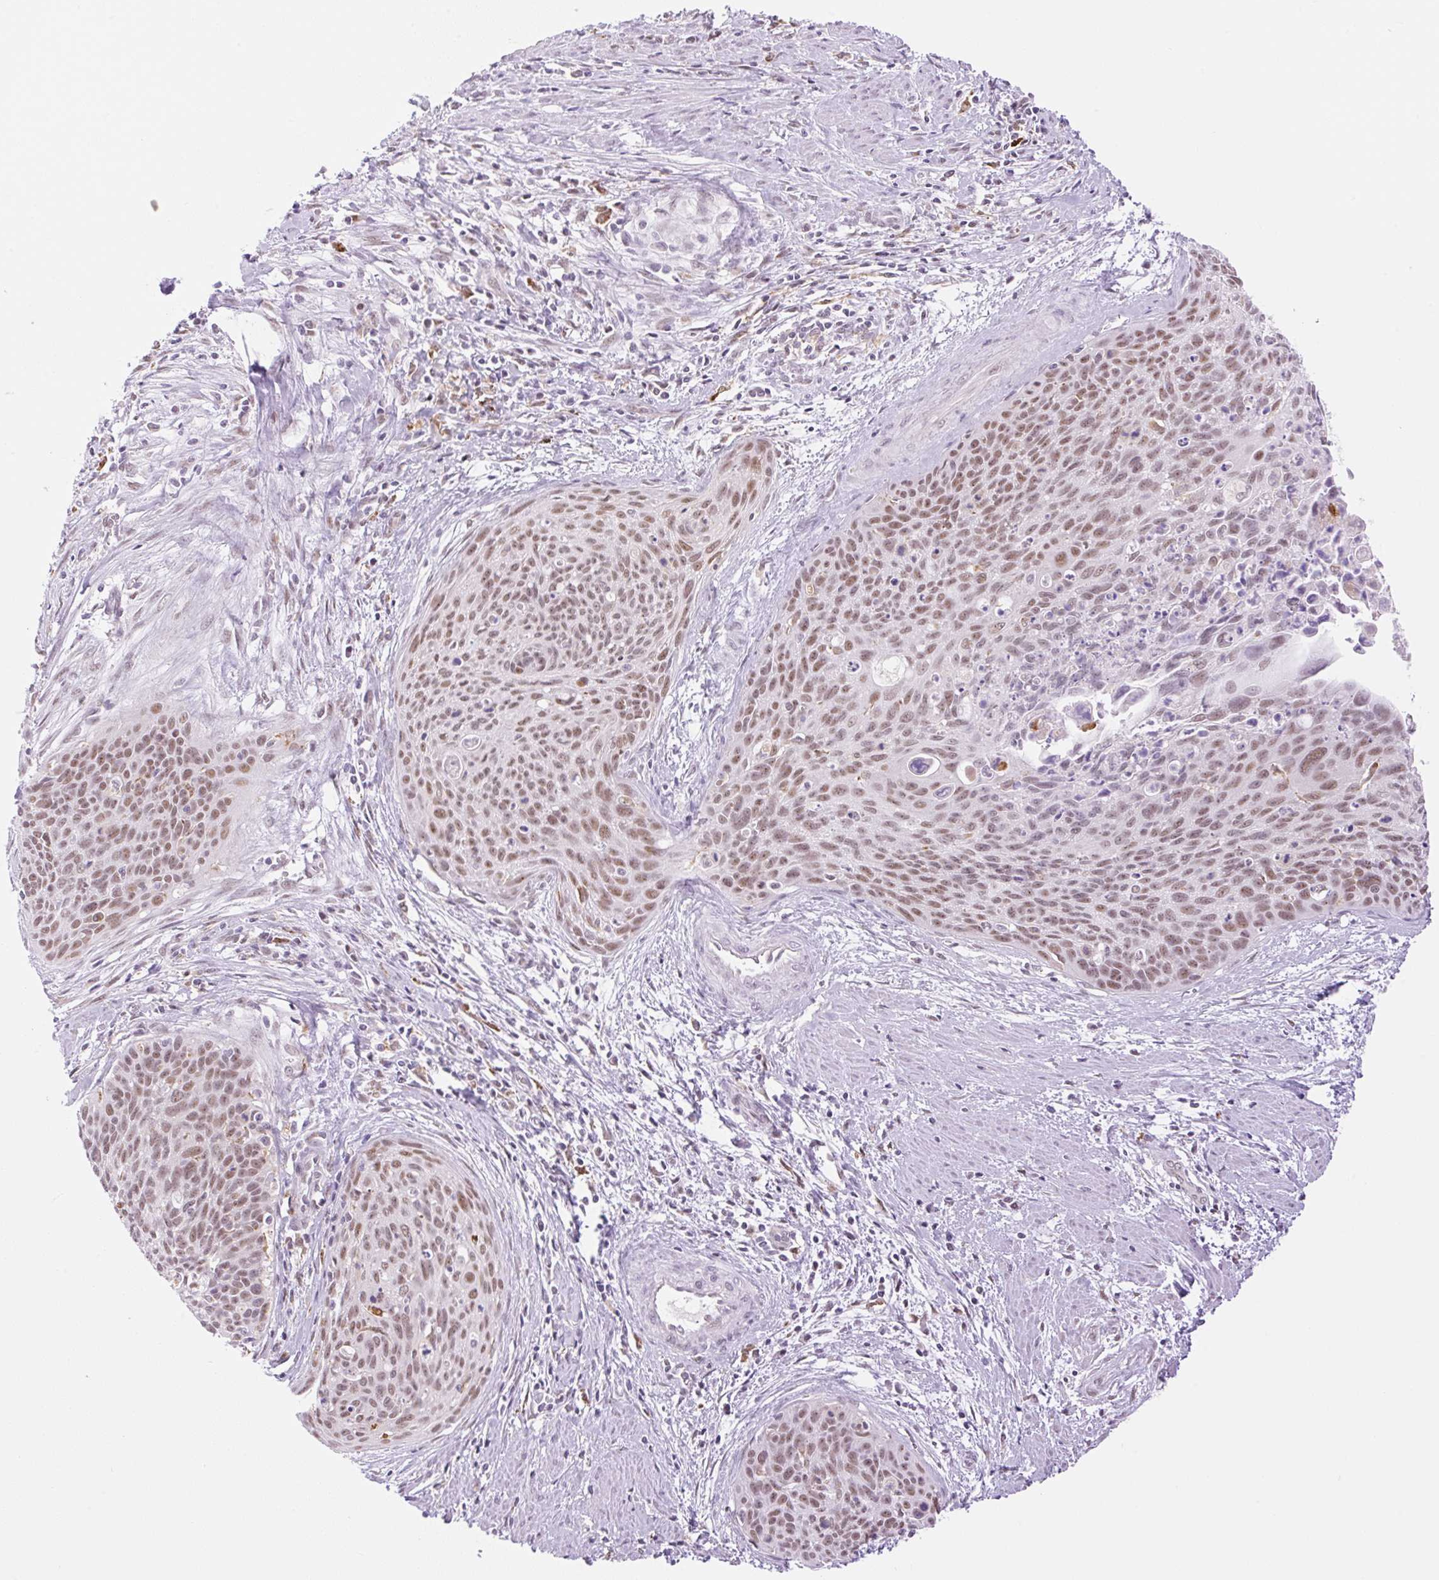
{"staining": {"intensity": "moderate", "quantity": ">75%", "location": "nuclear"}, "tissue": "cervical cancer", "cell_type": "Tumor cells", "image_type": "cancer", "snomed": [{"axis": "morphology", "description": "Squamous cell carcinoma, NOS"}, {"axis": "topography", "description": "Cervix"}], "caption": "Protein positivity by IHC displays moderate nuclear expression in approximately >75% of tumor cells in cervical squamous cell carcinoma.", "gene": "PALM3", "patient": {"sex": "female", "age": 55}}